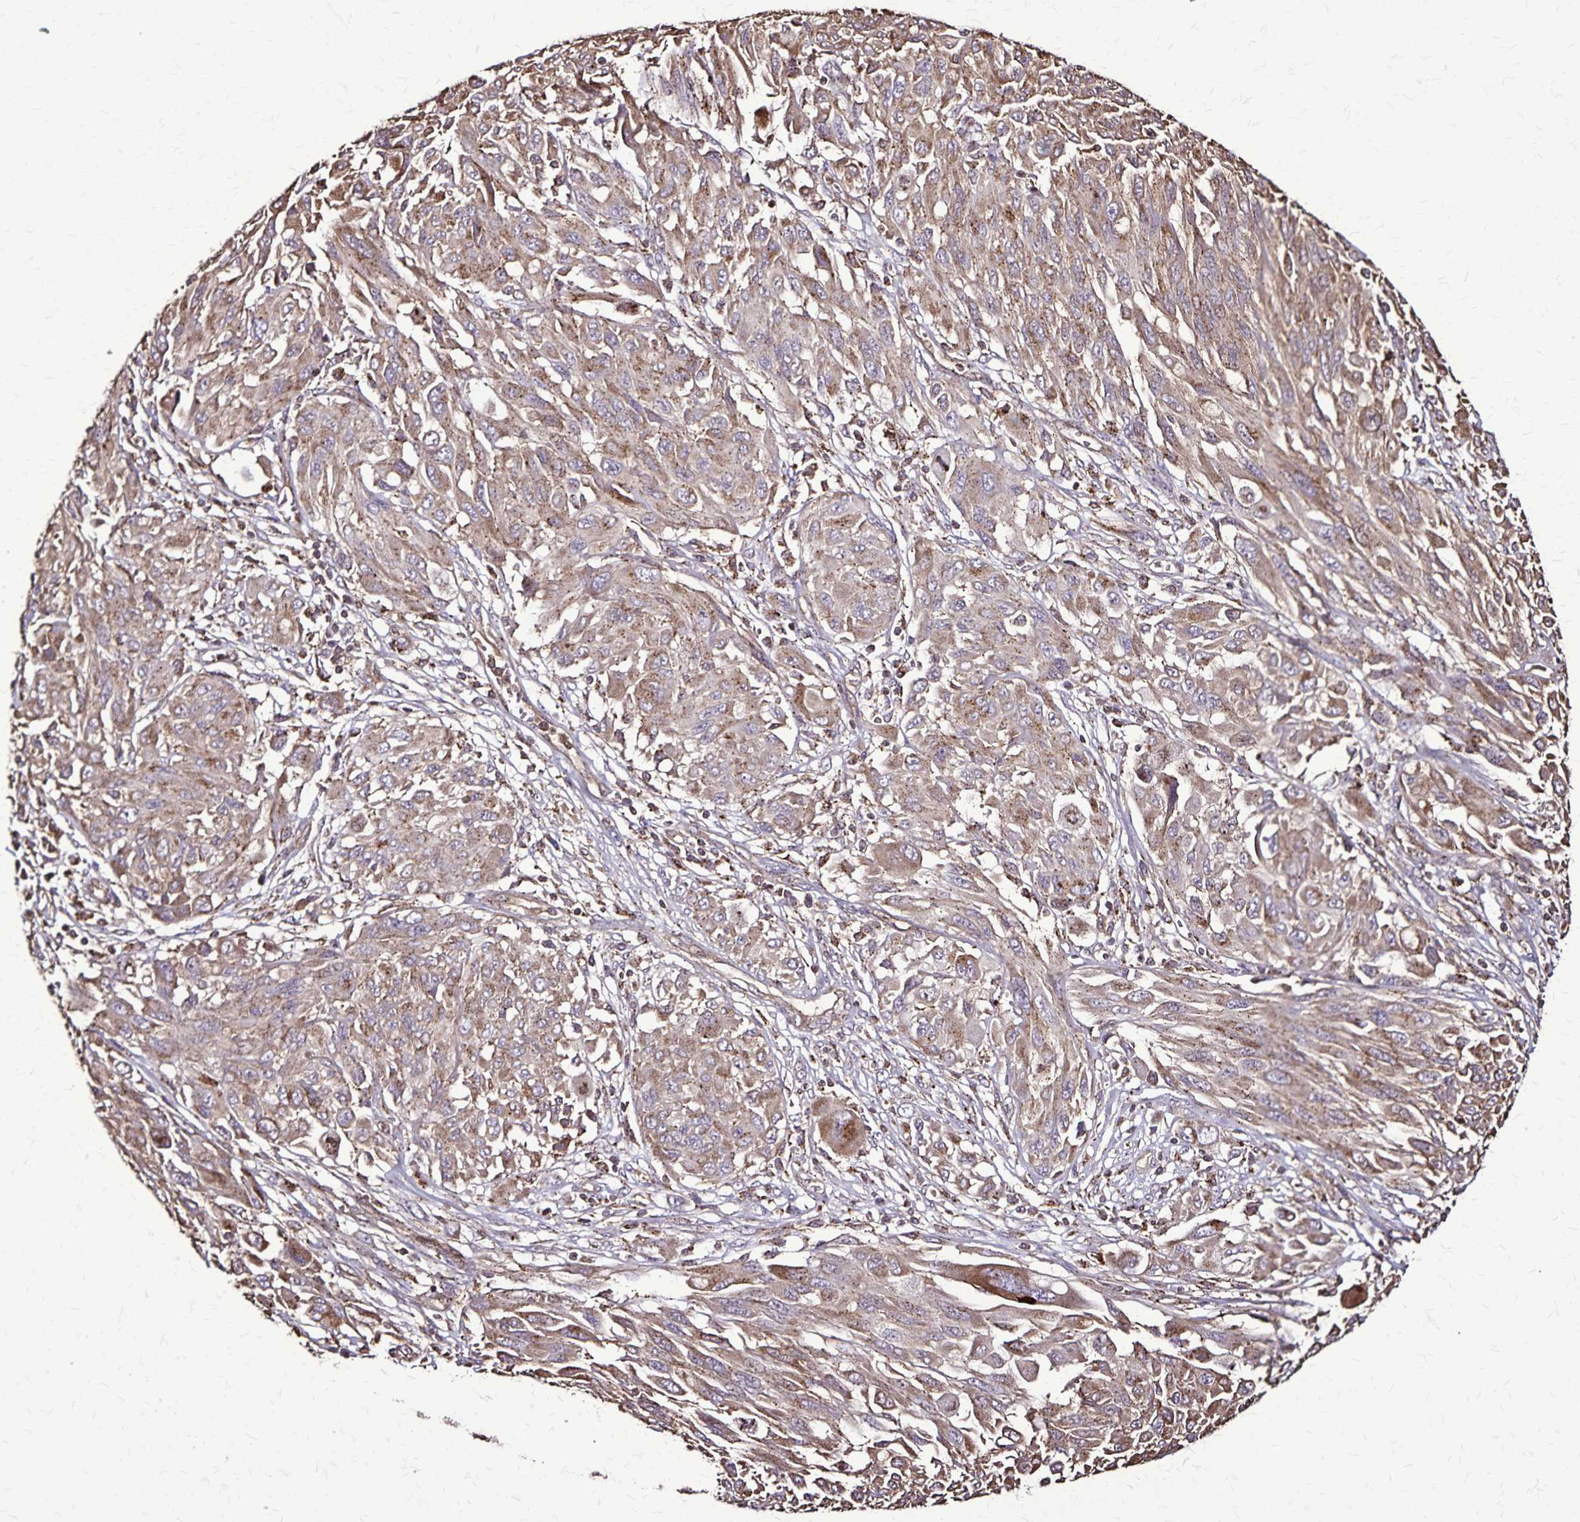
{"staining": {"intensity": "weak", "quantity": ">75%", "location": "cytoplasmic/membranous"}, "tissue": "melanoma", "cell_type": "Tumor cells", "image_type": "cancer", "snomed": [{"axis": "morphology", "description": "Malignant melanoma, NOS"}, {"axis": "topography", "description": "Skin"}], "caption": "Weak cytoplasmic/membranous positivity for a protein is identified in about >75% of tumor cells of malignant melanoma using immunohistochemistry.", "gene": "CHMP1B", "patient": {"sex": "female", "age": 91}}